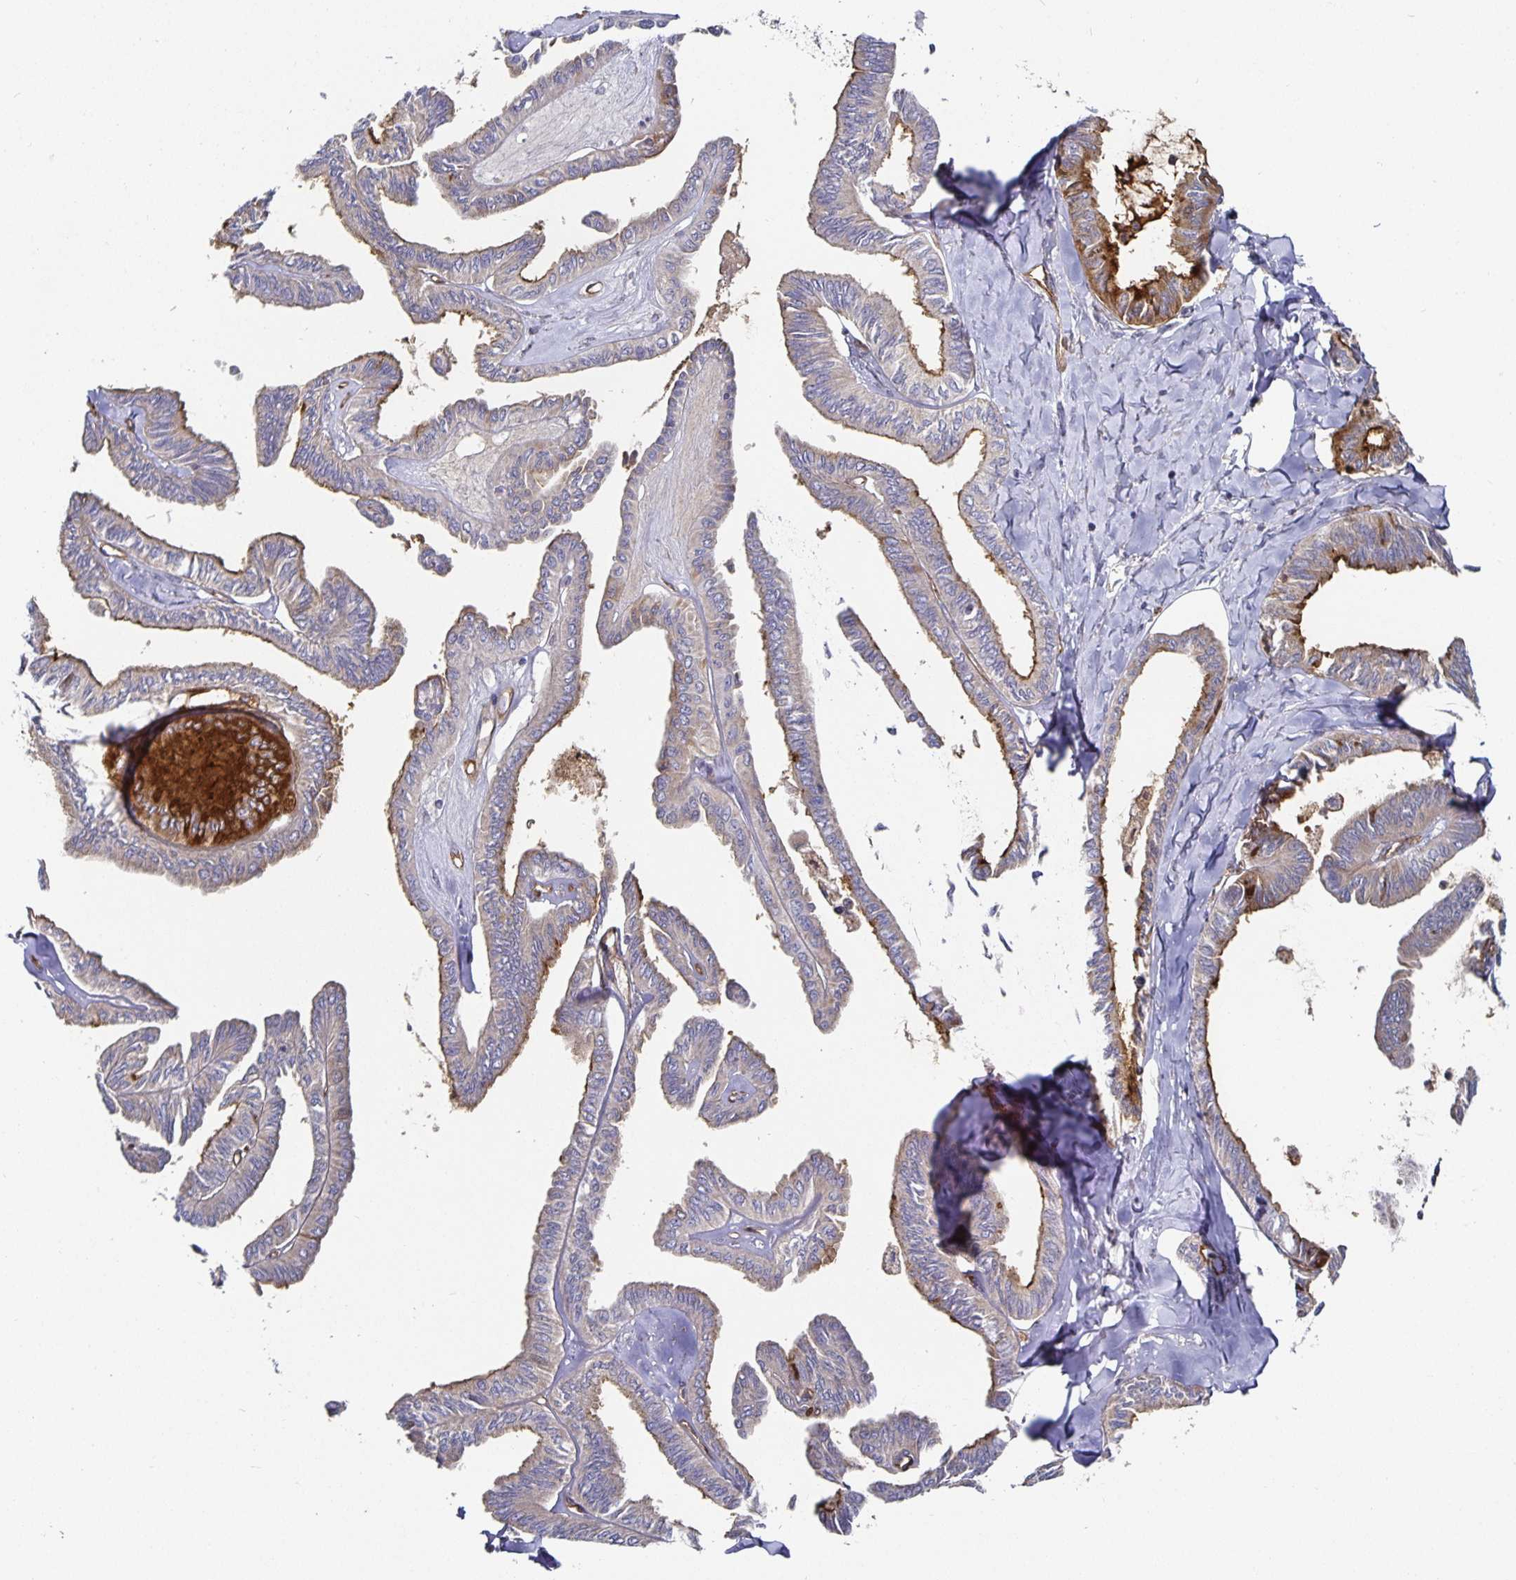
{"staining": {"intensity": "weak", "quantity": "25%-75%", "location": "cytoplasmic/membranous"}, "tissue": "ovarian cancer", "cell_type": "Tumor cells", "image_type": "cancer", "snomed": [{"axis": "morphology", "description": "Carcinoma, endometroid"}, {"axis": "topography", "description": "Ovary"}], "caption": "Immunohistochemistry (IHC) image of neoplastic tissue: ovarian cancer (endometroid carcinoma) stained using IHC demonstrates low levels of weak protein expression localized specifically in the cytoplasmic/membranous of tumor cells, appearing as a cytoplasmic/membranous brown color.", "gene": "PODXL", "patient": {"sex": "female", "age": 70}}